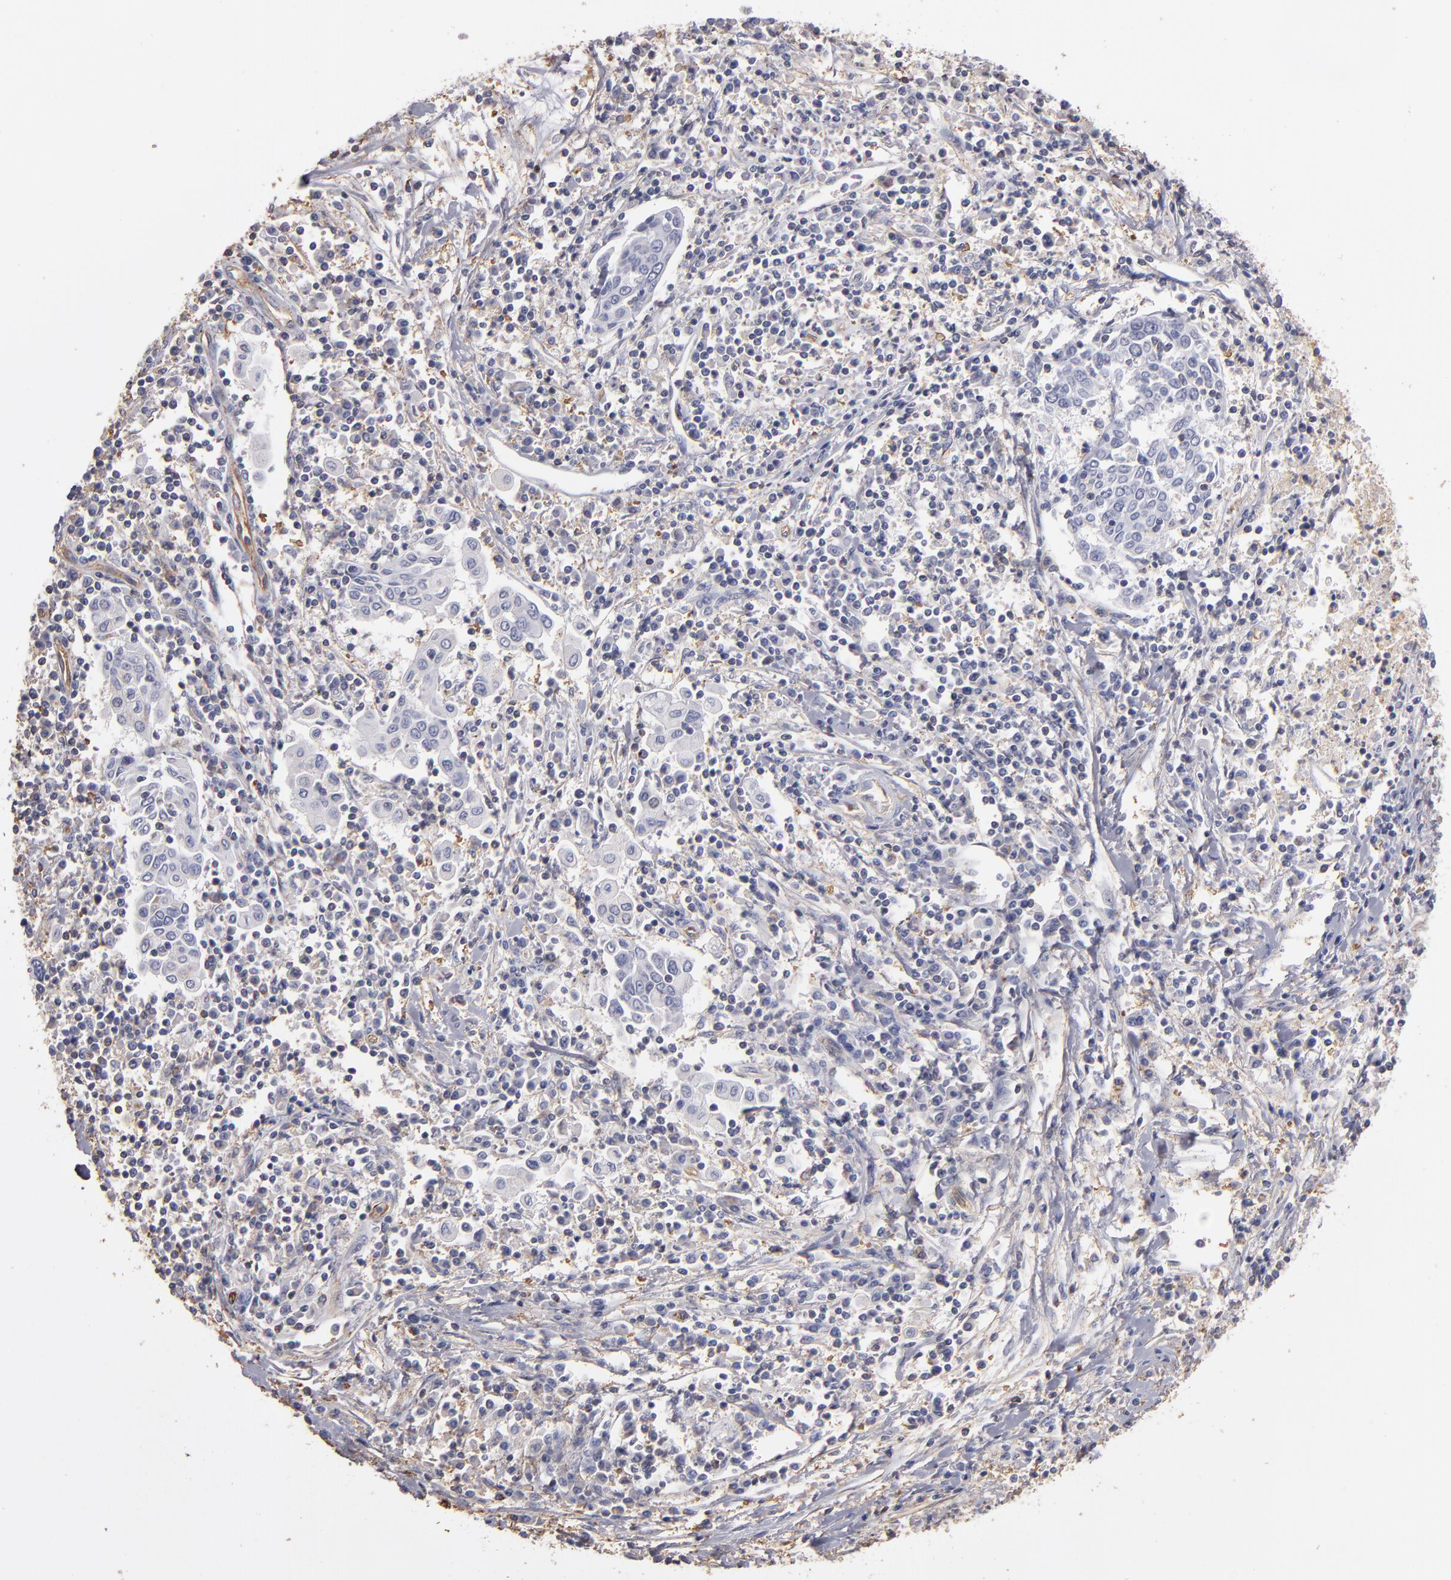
{"staining": {"intensity": "negative", "quantity": "none", "location": "none"}, "tissue": "cervical cancer", "cell_type": "Tumor cells", "image_type": "cancer", "snomed": [{"axis": "morphology", "description": "Squamous cell carcinoma, NOS"}, {"axis": "topography", "description": "Cervix"}], "caption": "Tumor cells are negative for brown protein staining in cervical cancer.", "gene": "ABCB1", "patient": {"sex": "female", "age": 40}}